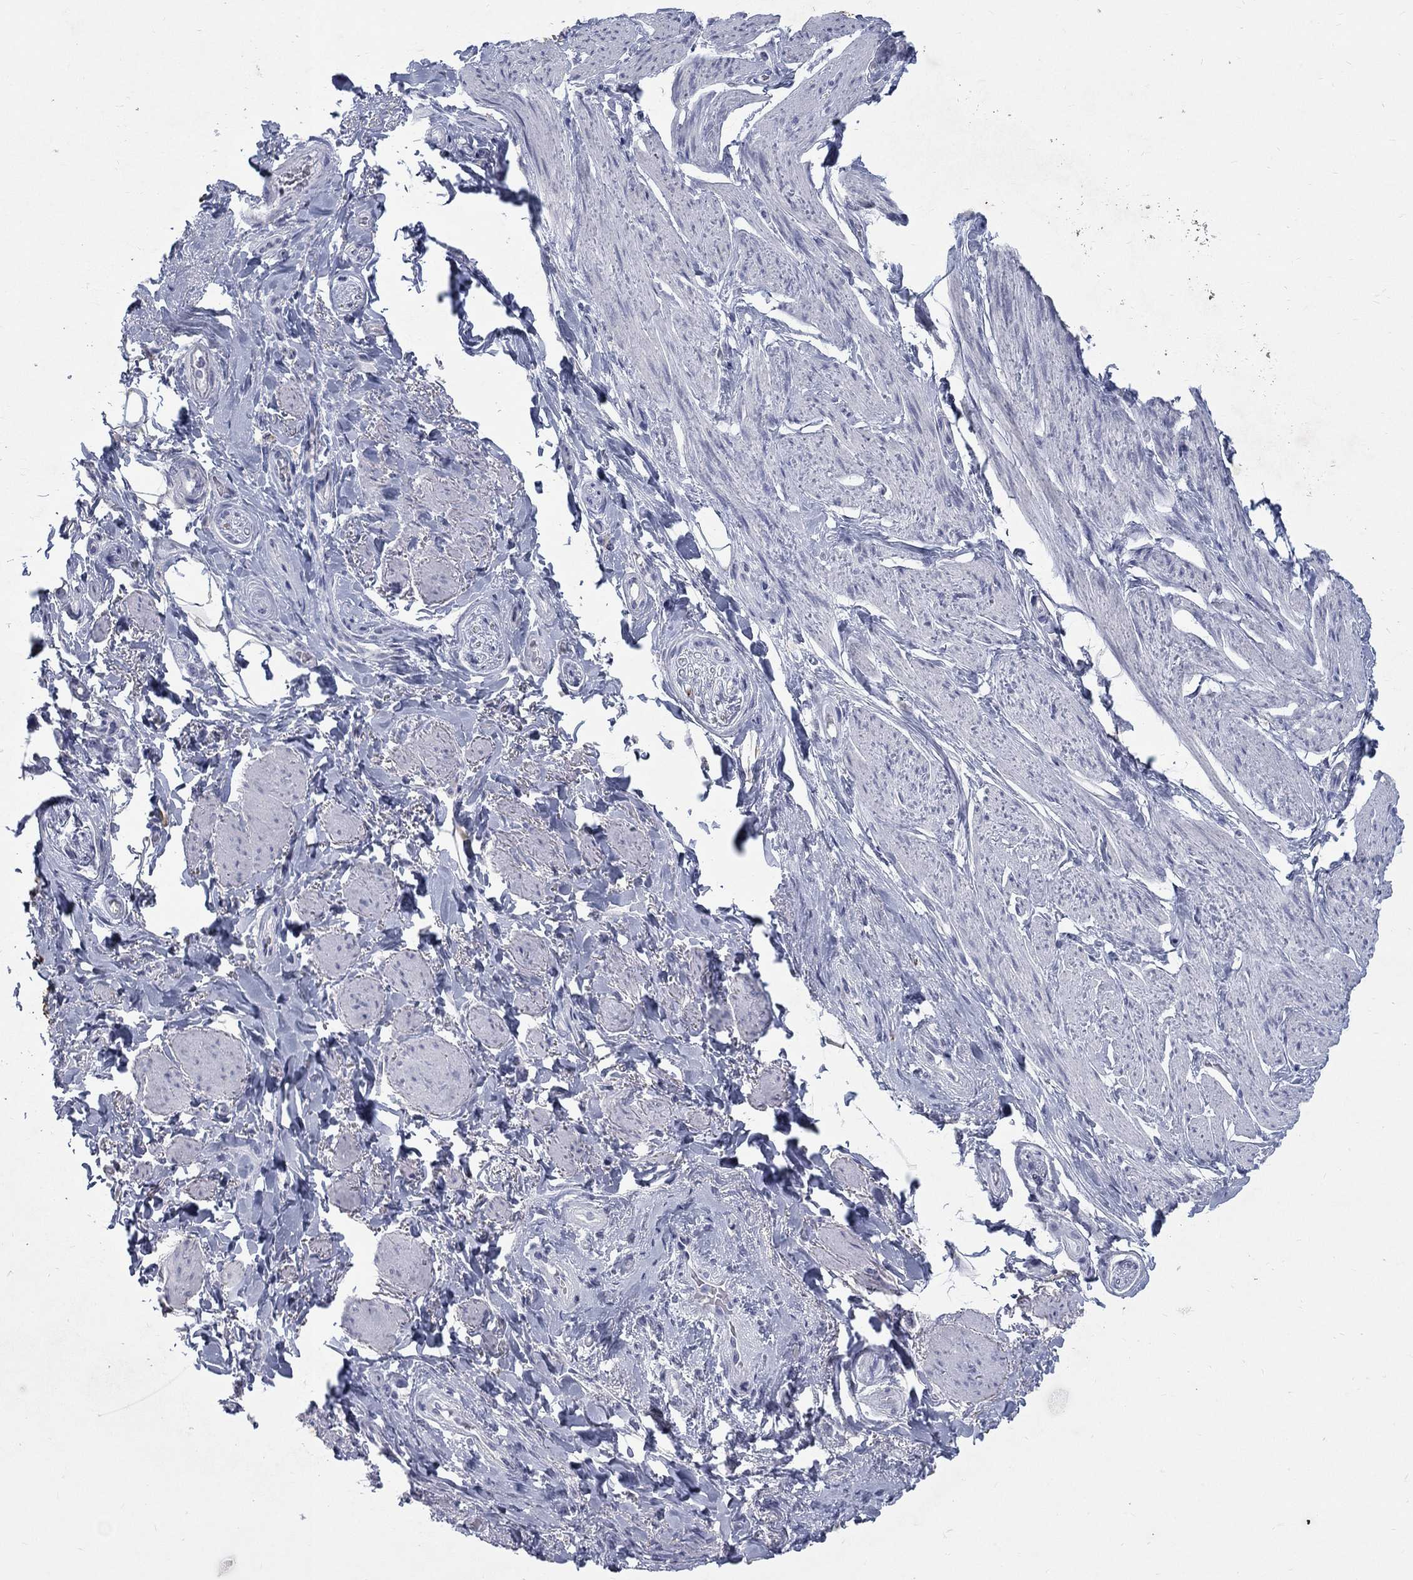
{"staining": {"intensity": "negative", "quantity": "none", "location": "none"}, "tissue": "soft tissue", "cell_type": "Fibroblasts", "image_type": "normal", "snomed": [{"axis": "morphology", "description": "Normal tissue, NOS"}, {"axis": "topography", "description": "Skeletal muscle"}, {"axis": "topography", "description": "Anal"}, {"axis": "topography", "description": "Peripheral nerve tissue"}], "caption": "This image is of benign soft tissue stained with immunohistochemistry to label a protein in brown with the nuclei are counter-stained blue. There is no expression in fibroblasts.", "gene": "RFTN2", "patient": {"sex": "male", "age": 53}}